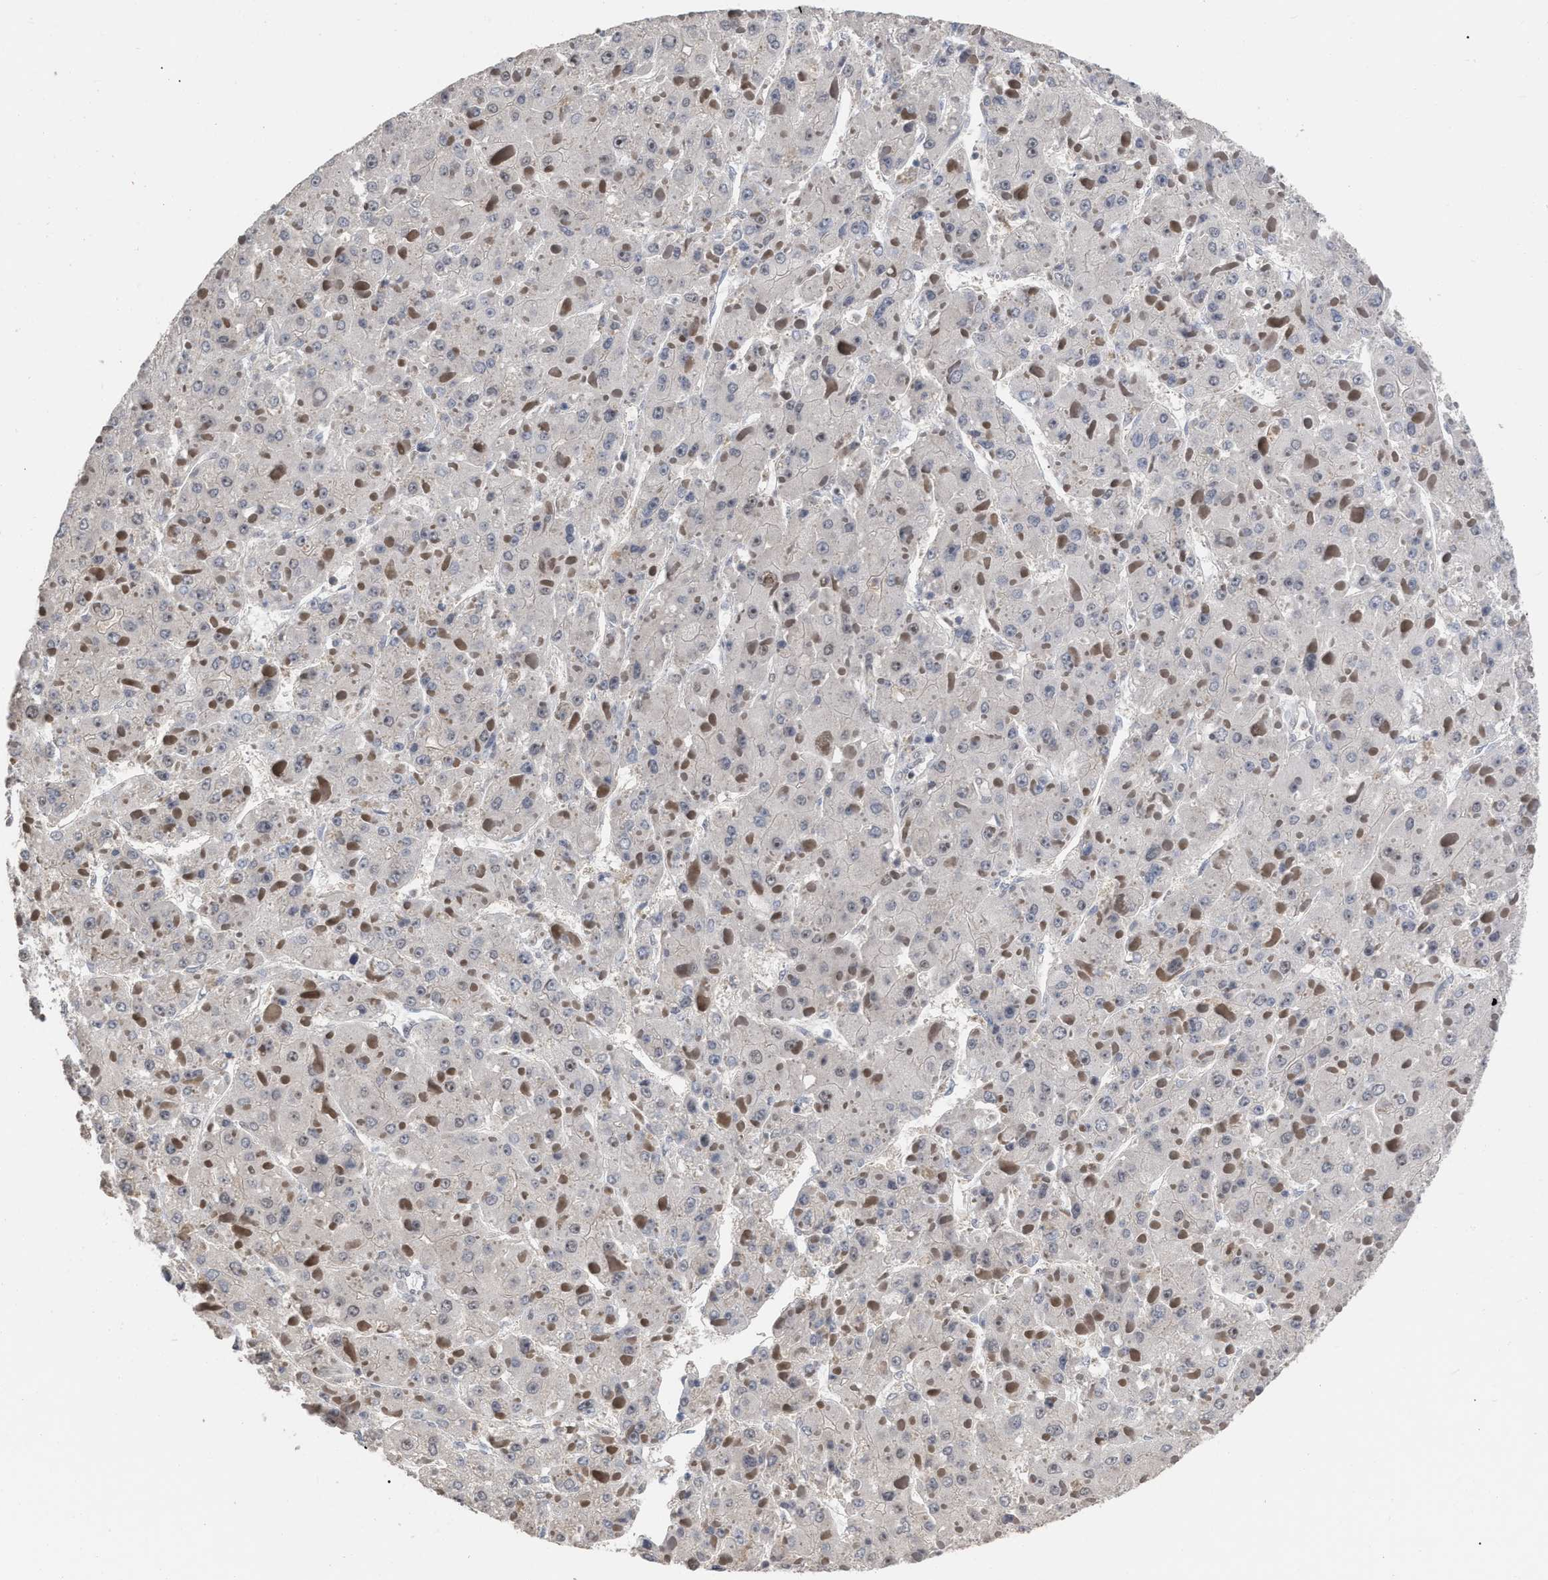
{"staining": {"intensity": "negative", "quantity": "none", "location": "none"}, "tissue": "liver cancer", "cell_type": "Tumor cells", "image_type": "cancer", "snomed": [{"axis": "morphology", "description": "Carcinoma, Hepatocellular, NOS"}, {"axis": "topography", "description": "Liver"}], "caption": "High magnification brightfield microscopy of liver cancer stained with DAB (brown) and counterstained with hematoxylin (blue): tumor cells show no significant staining.", "gene": "JAZF1", "patient": {"sex": "female", "age": 73}}